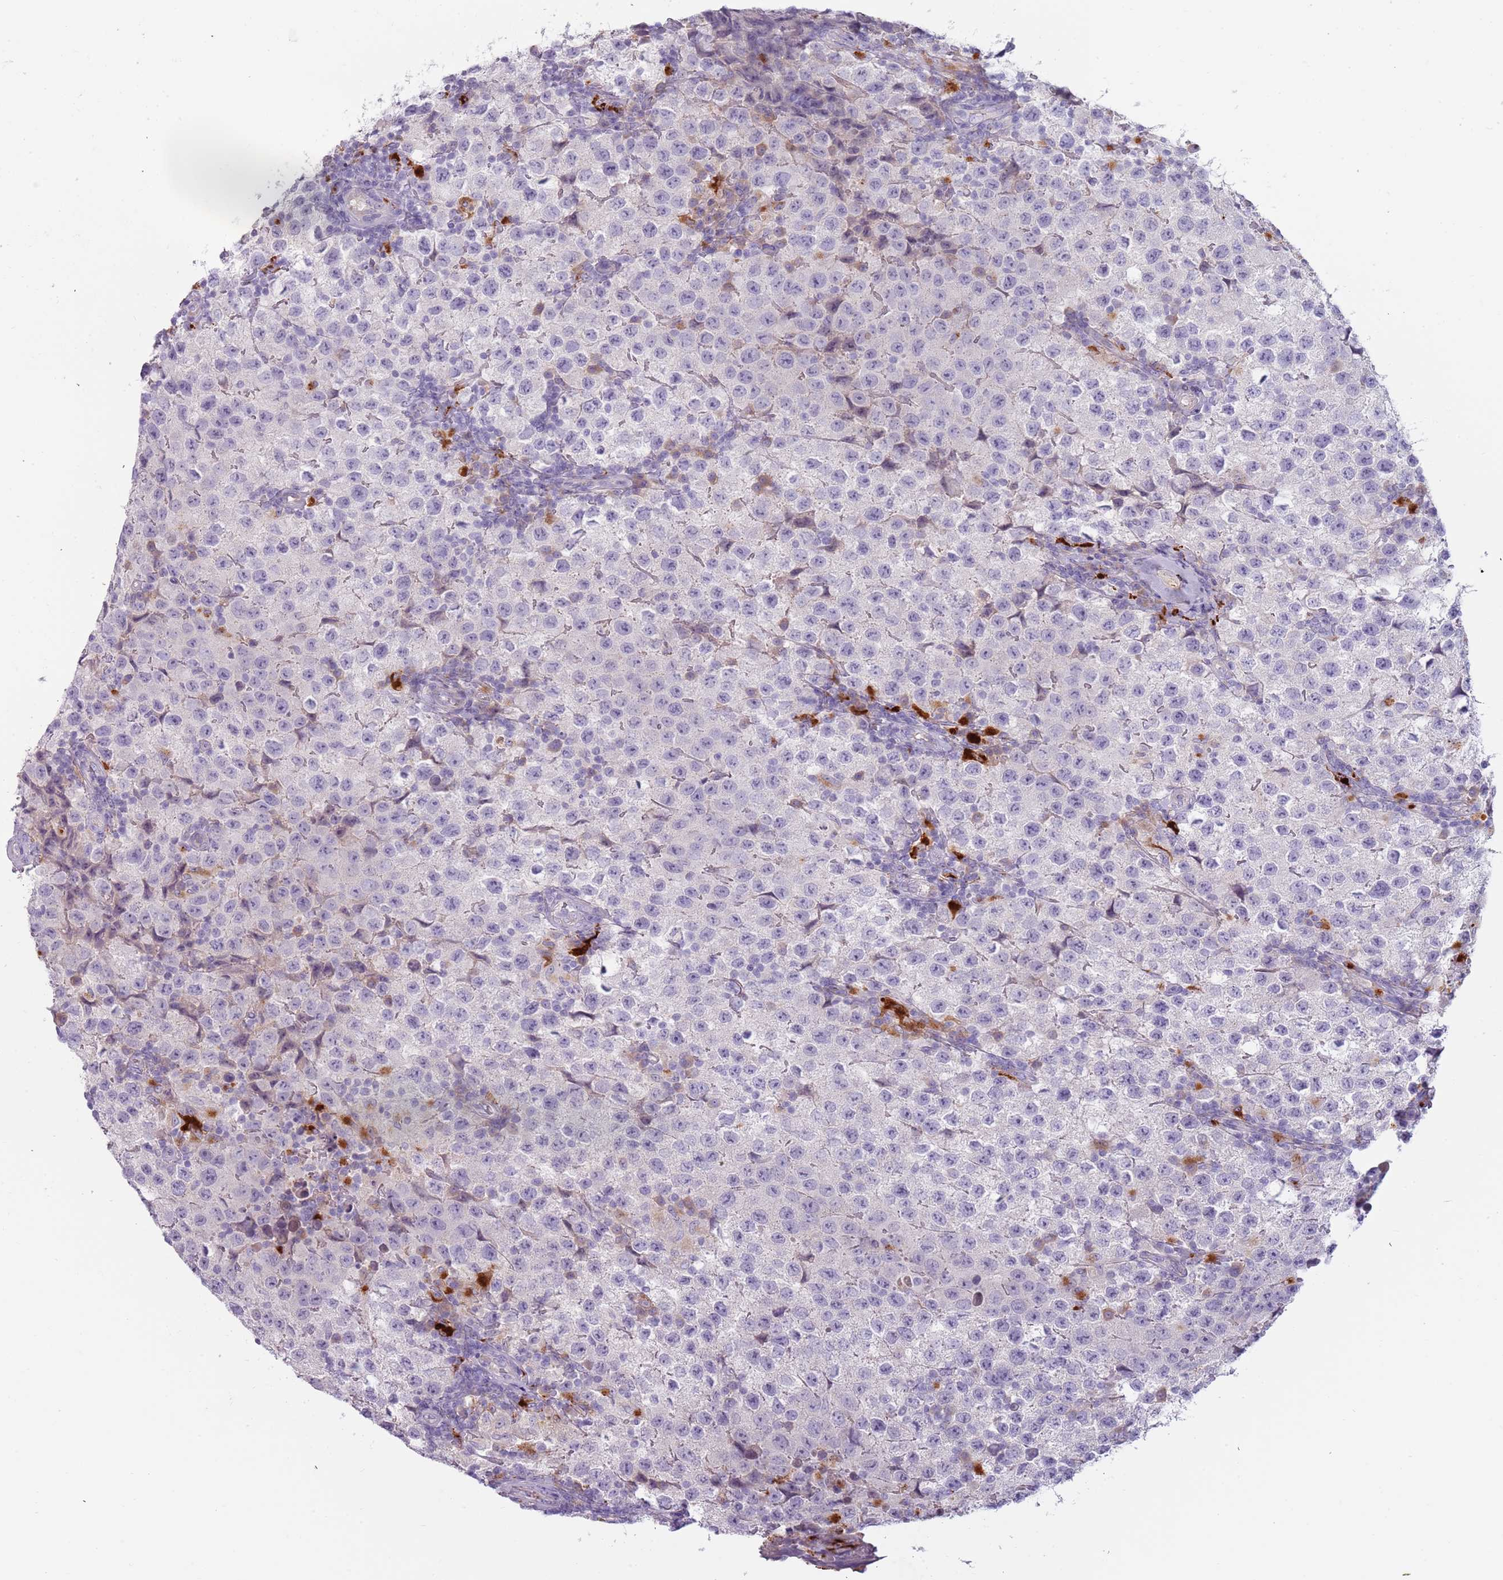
{"staining": {"intensity": "negative", "quantity": "none", "location": "none"}, "tissue": "testis cancer", "cell_type": "Tumor cells", "image_type": "cancer", "snomed": [{"axis": "morphology", "description": "Seminoma, NOS"}, {"axis": "morphology", "description": "Carcinoma, Embryonal, NOS"}, {"axis": "topography", "description": "Testis"}], "caption": "Tumor cells show no significant expression in embryonal carcinoma (testis).", "gene": "NWD2", "patient": {"sex": "male", "age": 41}}